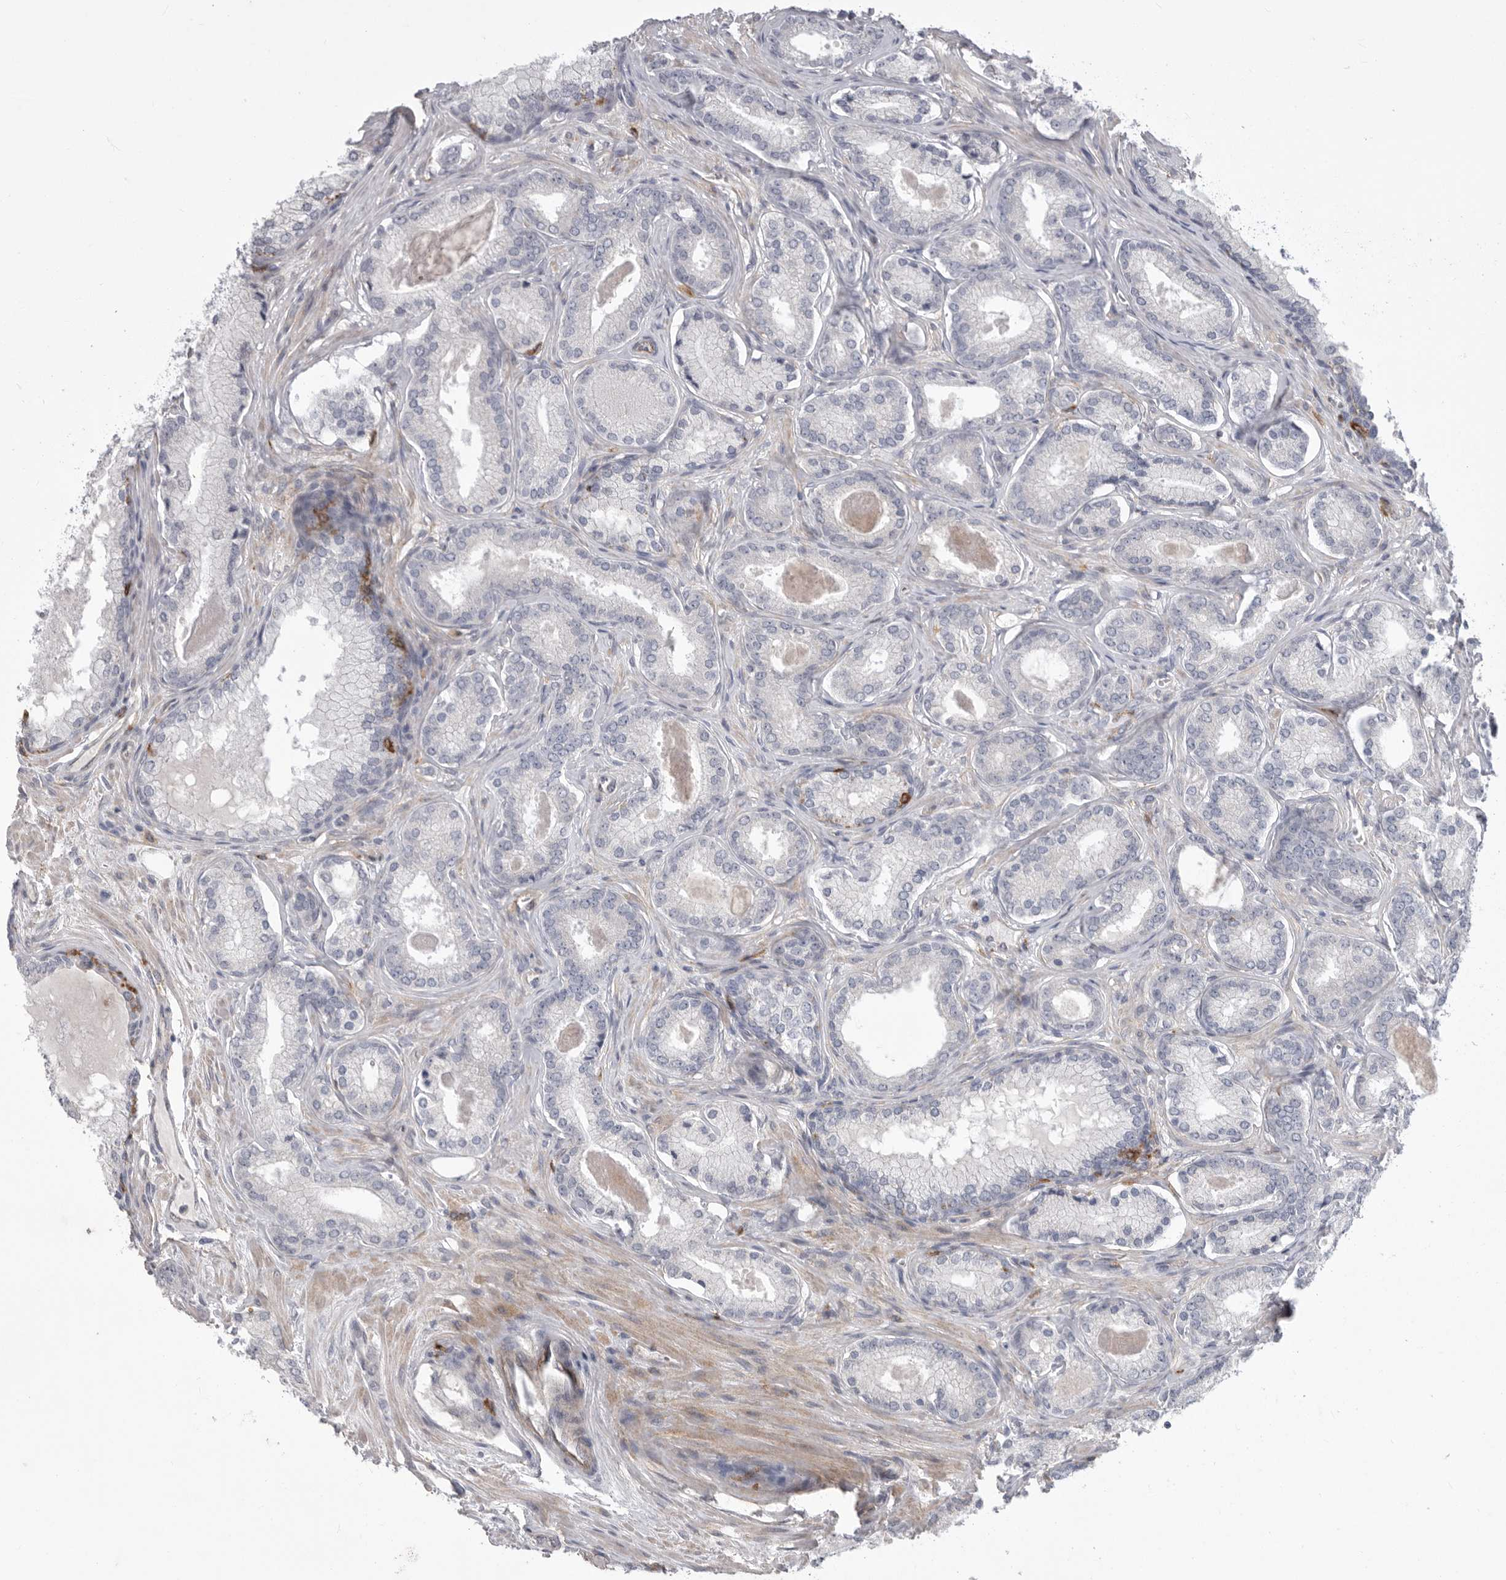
{"staining": {"intensity": "negative", "quantity": "none", "location": "none"}, "tissue": "prostate cancer", "cell_type": "Tumor cells", "image_type": "cancer", "snomed": [{"axis": "morphology", "description": "Adenocarcinoma, Low grade"}, {"axis": "topography", "description": "Prostate"}], "caption": "This is an immunohistochemistry (IHC) micrograph of human prostate cancer. There is no positivity in tumor cells.", "gene": "SIGLEC10", "patient": {"sex": "male", "age": 70}}